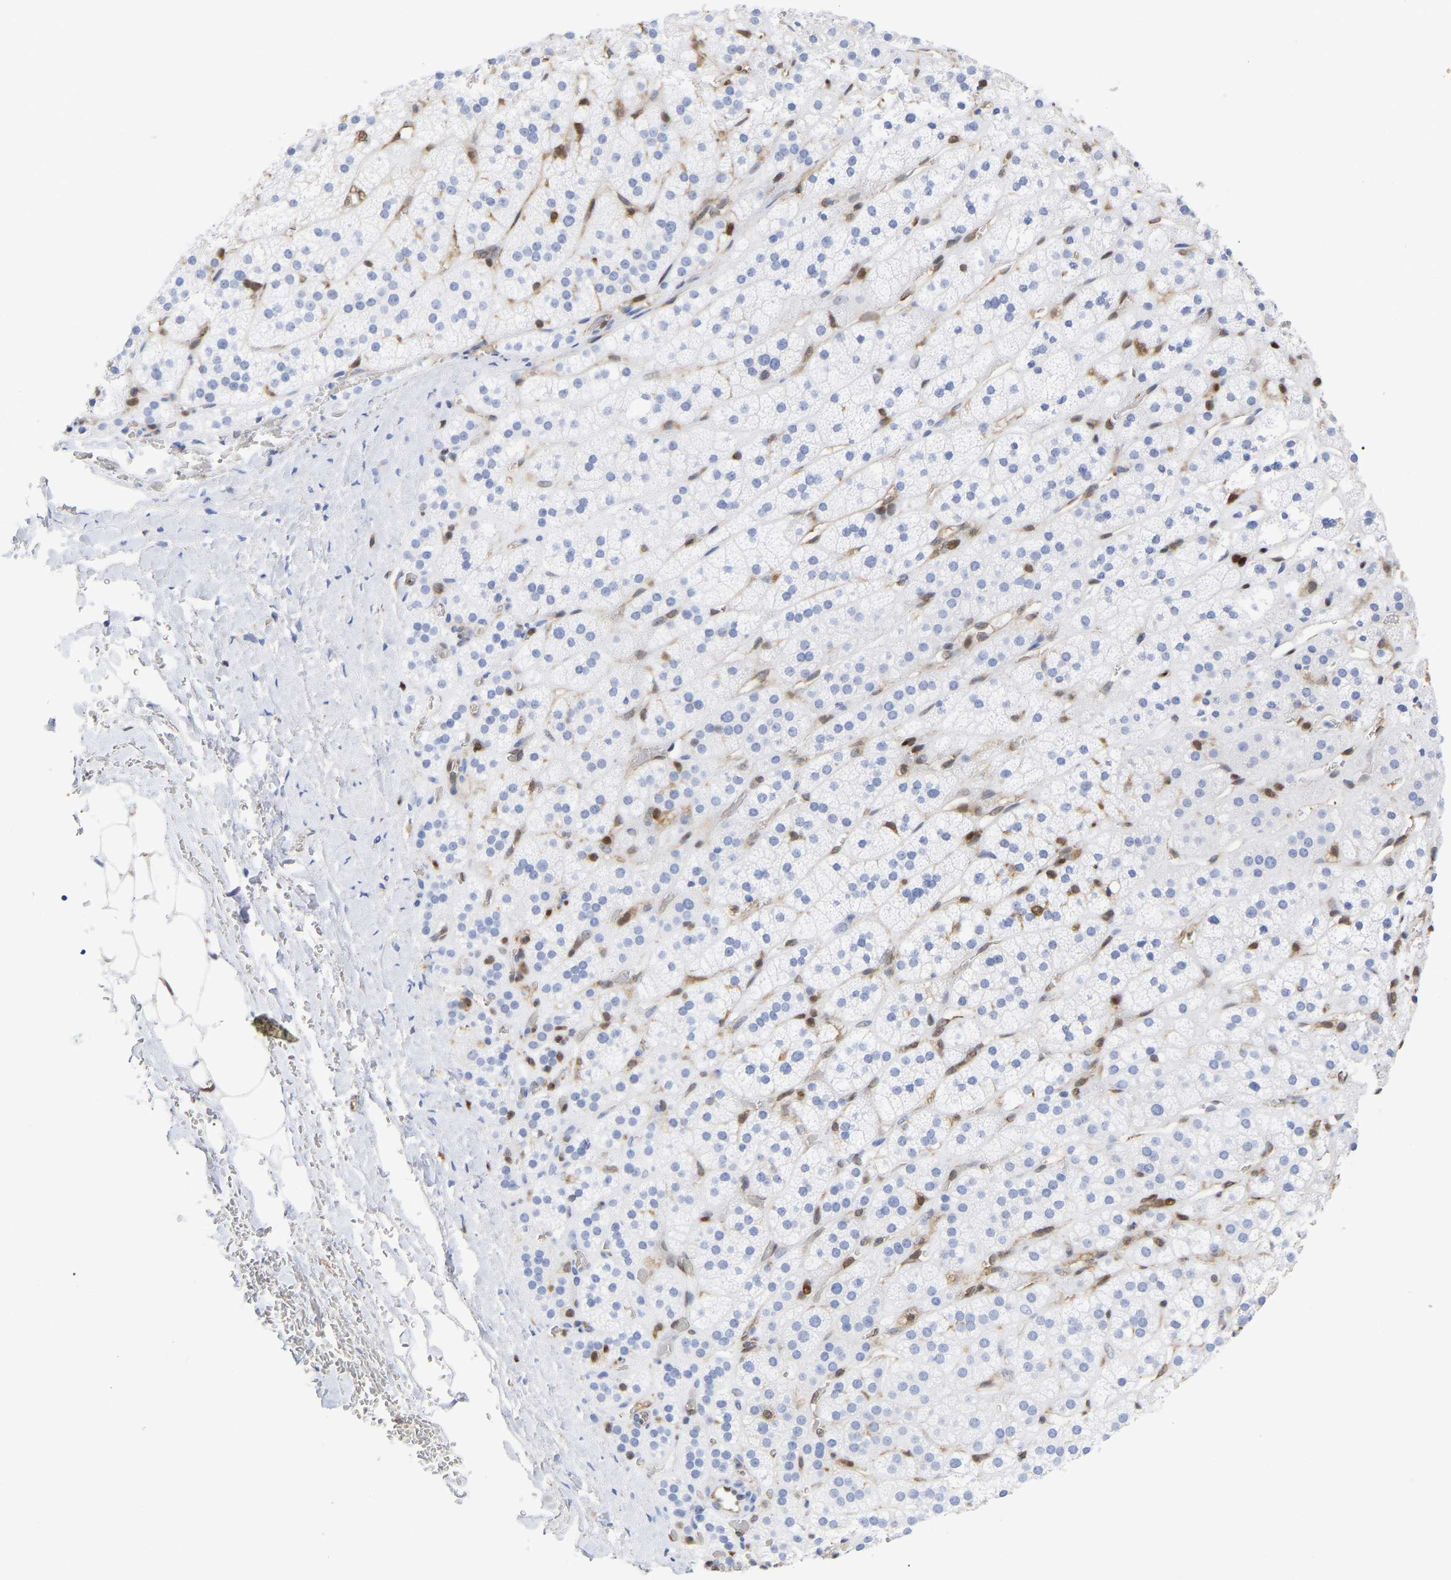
{"staining": {"intensity": "negative", "quantity": "none", "location": "none"}, "tissue": "adrenal gland", "cell_type": "Glandular cells", "image_type": "normal", "snomed": [{"axis": "morphology", "description": "Normal tissue, NOS"}, {"axis": "topography", "description": "Adrenal gland"}], "caption": "This is an immunohistochemistry micrograph of benign human adrenal gland. There is no staining in glandular cells.", "gene": "GIMAP4", "patient": {"sex": "male", "age": 56}}